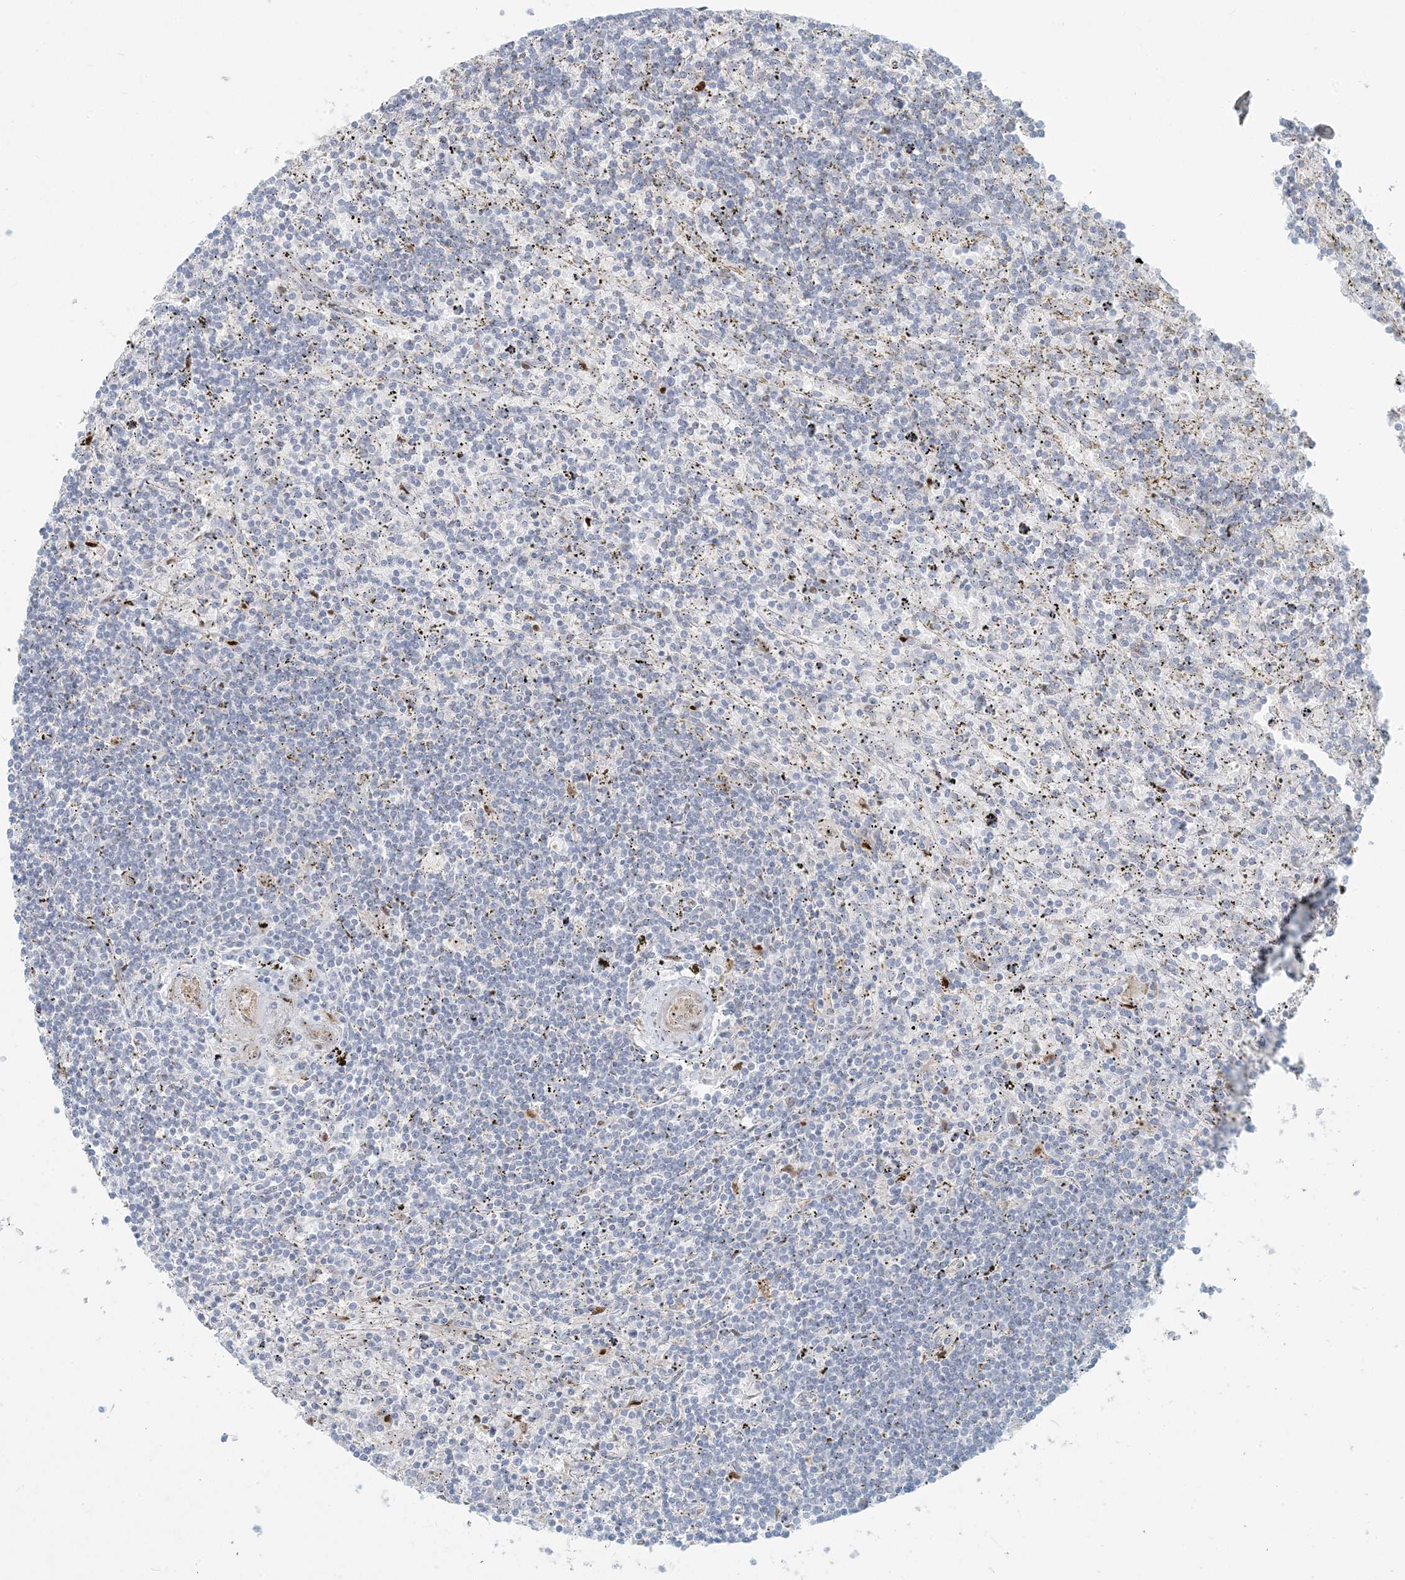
{"staining": {"intensity": "negative", "quantity": "none", "location": "none"}, "tissue": "lymphoma", "cell_type": "Tumor cells", "image_type": "cancer", "snomed": [{"axis": "morphology", "description": "Malignant lymphoma, non-Hodgkin's type, Low grade"}, {"axis": "topography", "description": "Spleen"}], "caption": "High power microscopy photomicrograph of an immunohistochemistry (IHC) histopathology image of lymphoma, revealing no significant positivity in tumor cells.", "gene": "BCORL1", "patient": {"sex": "male", "age": 76}}